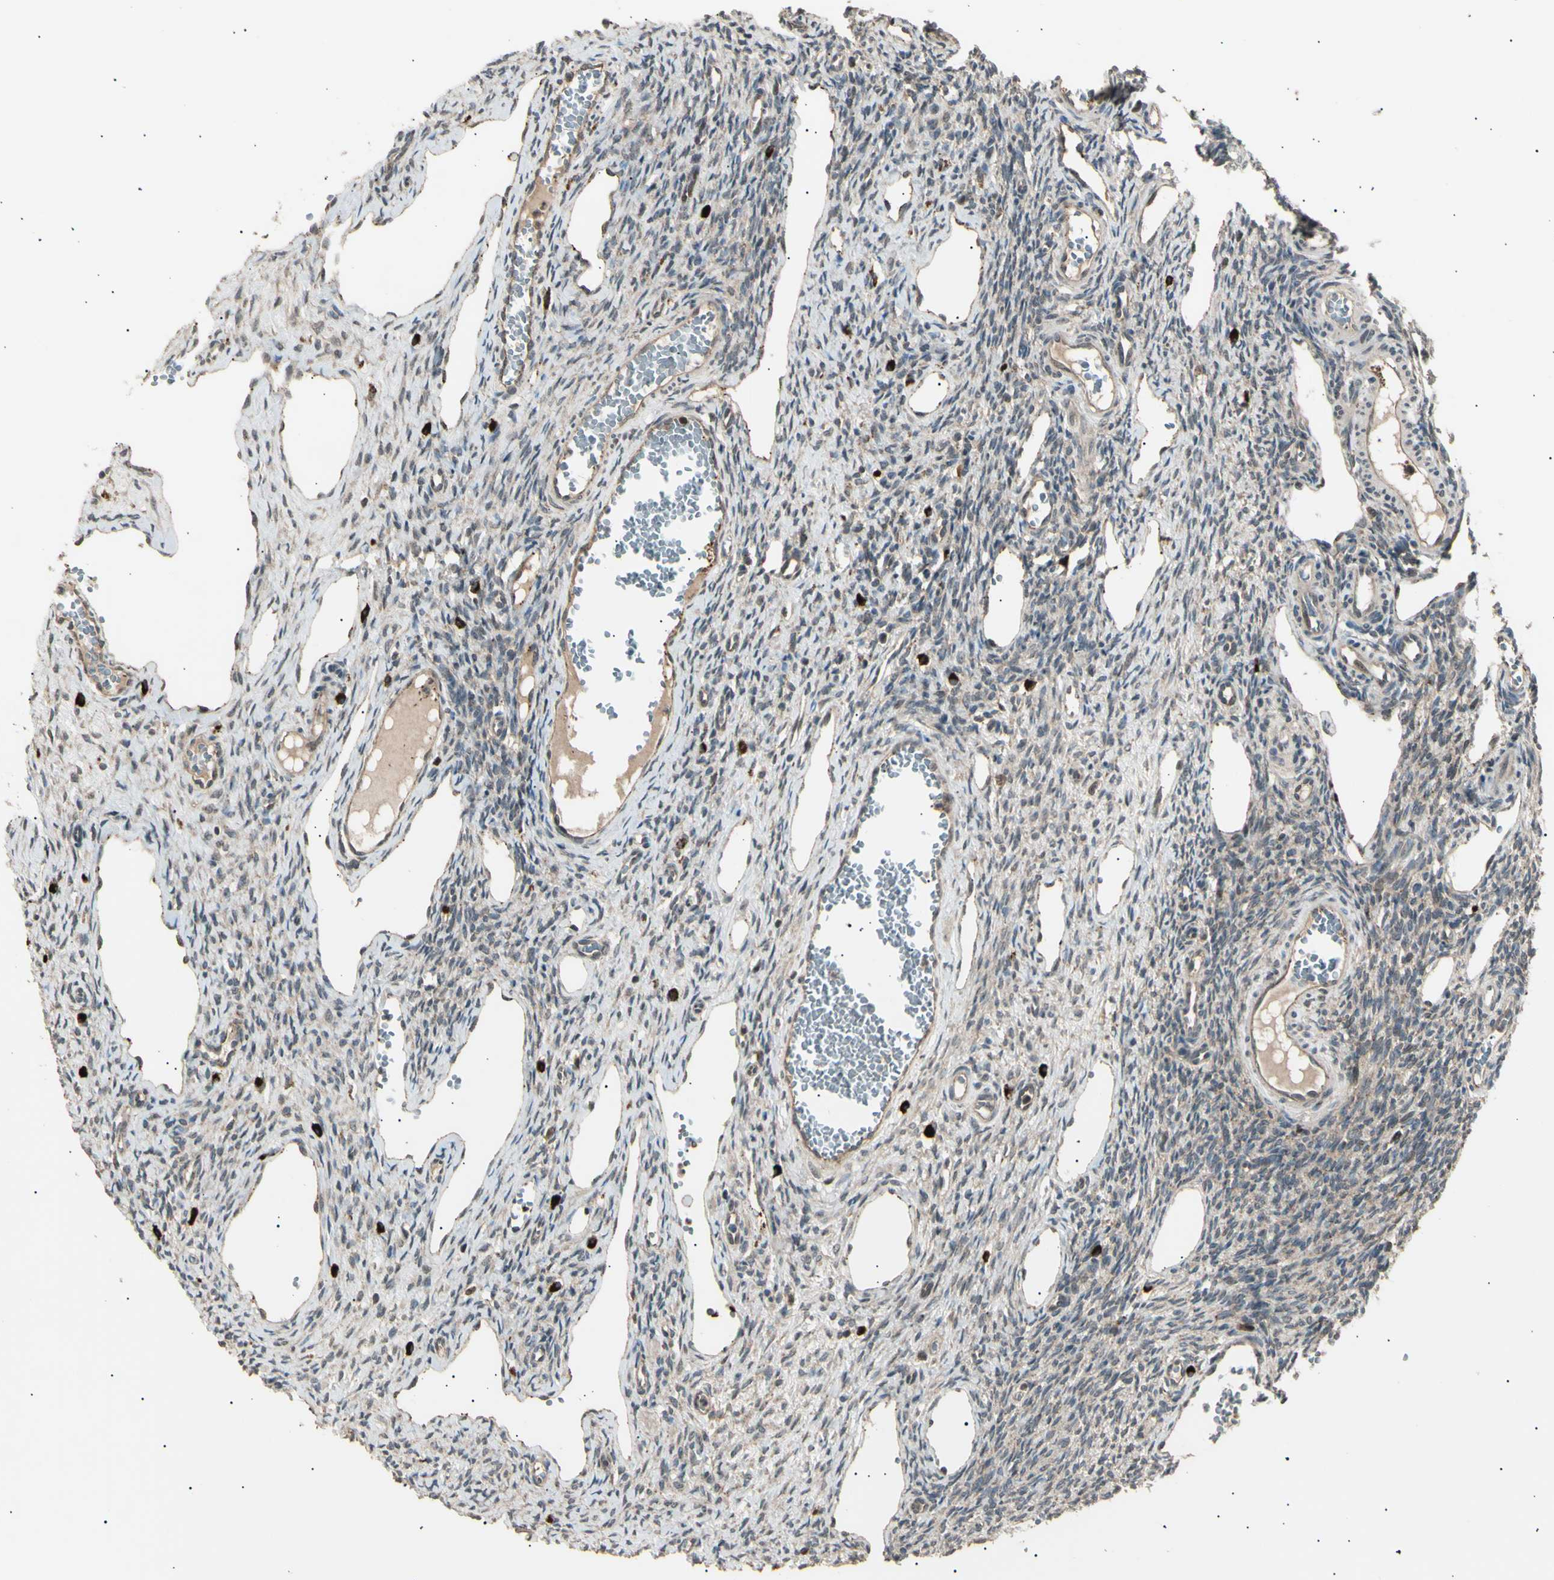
{"staining": {"intensity": "weak", "quantity": "25%-75%", "location": "cytoplasmic/membranous"}, "tissue": "ovary", "cell_type": "Ovarian stroma cells", "image_type": "normal", "snomed": [{"axis": "morphology", "description": "Normal tissue, NOS"}, {"axis": "topography", "description": "Ovary"}], "caption": "This is a photomicrograph of IHC staining of normal ovary, which shows weak staining in the cytoplasmic/membranous of ovarian stroma cells.", "gene": "NUAK2", "patient": {"sex": "female", "age": 33}}